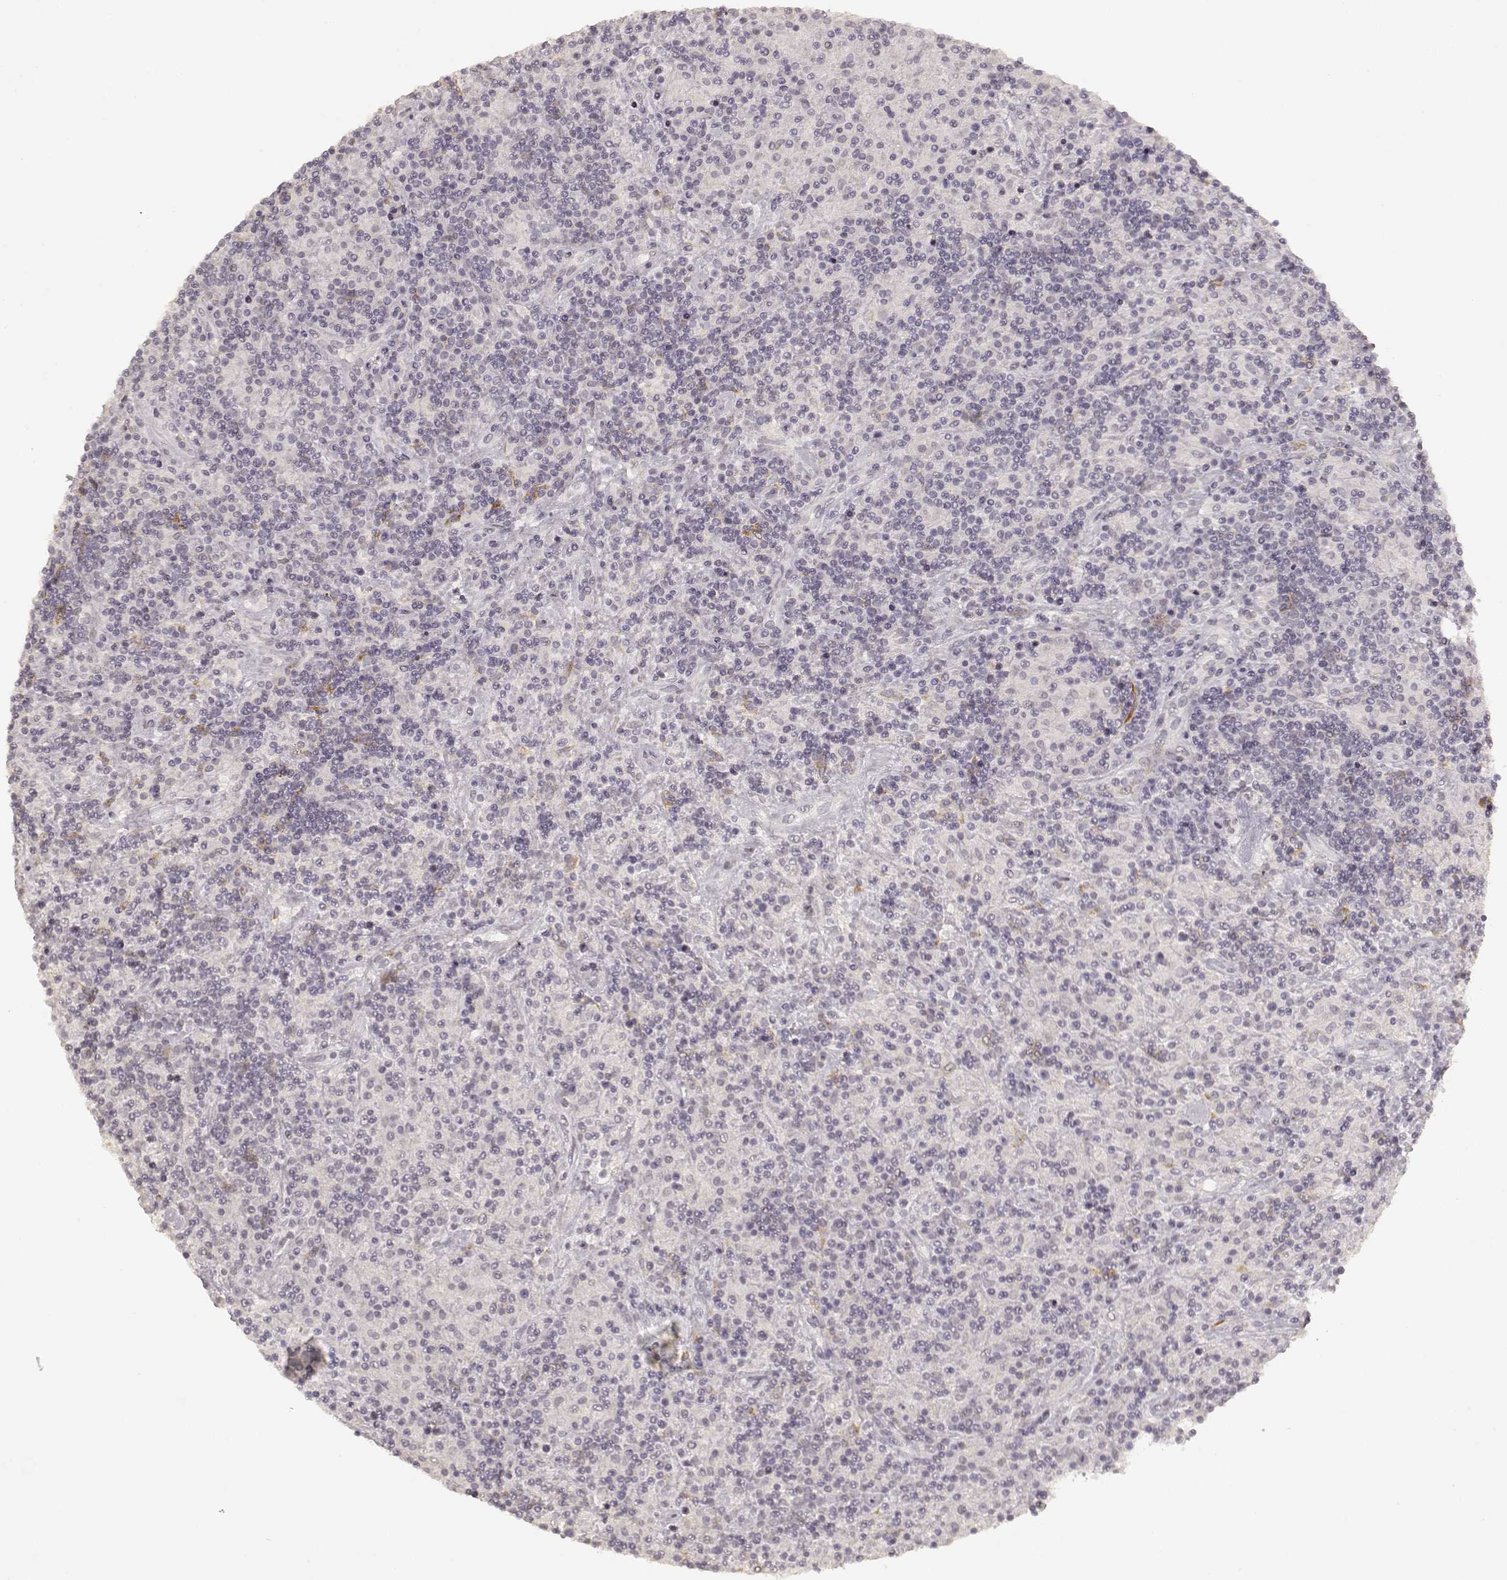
{"staining": {"intensity": "negative", "quantity": "none", "location": "none"}, "tissue": "lymphoma", "cell_type": "Tumor cells", "image_type": "cancer", "snomed": [{"axis": "morphology", "description": "Hodgkin's disease, NOS"}, {"axis": "topography", "description": "Lymph node"}], "caption": "A micrograph of human lymphoma is negative for staining in tumor cells.", "gene": "LAMC2", "patient": {"sex": "male", "age": 70}}